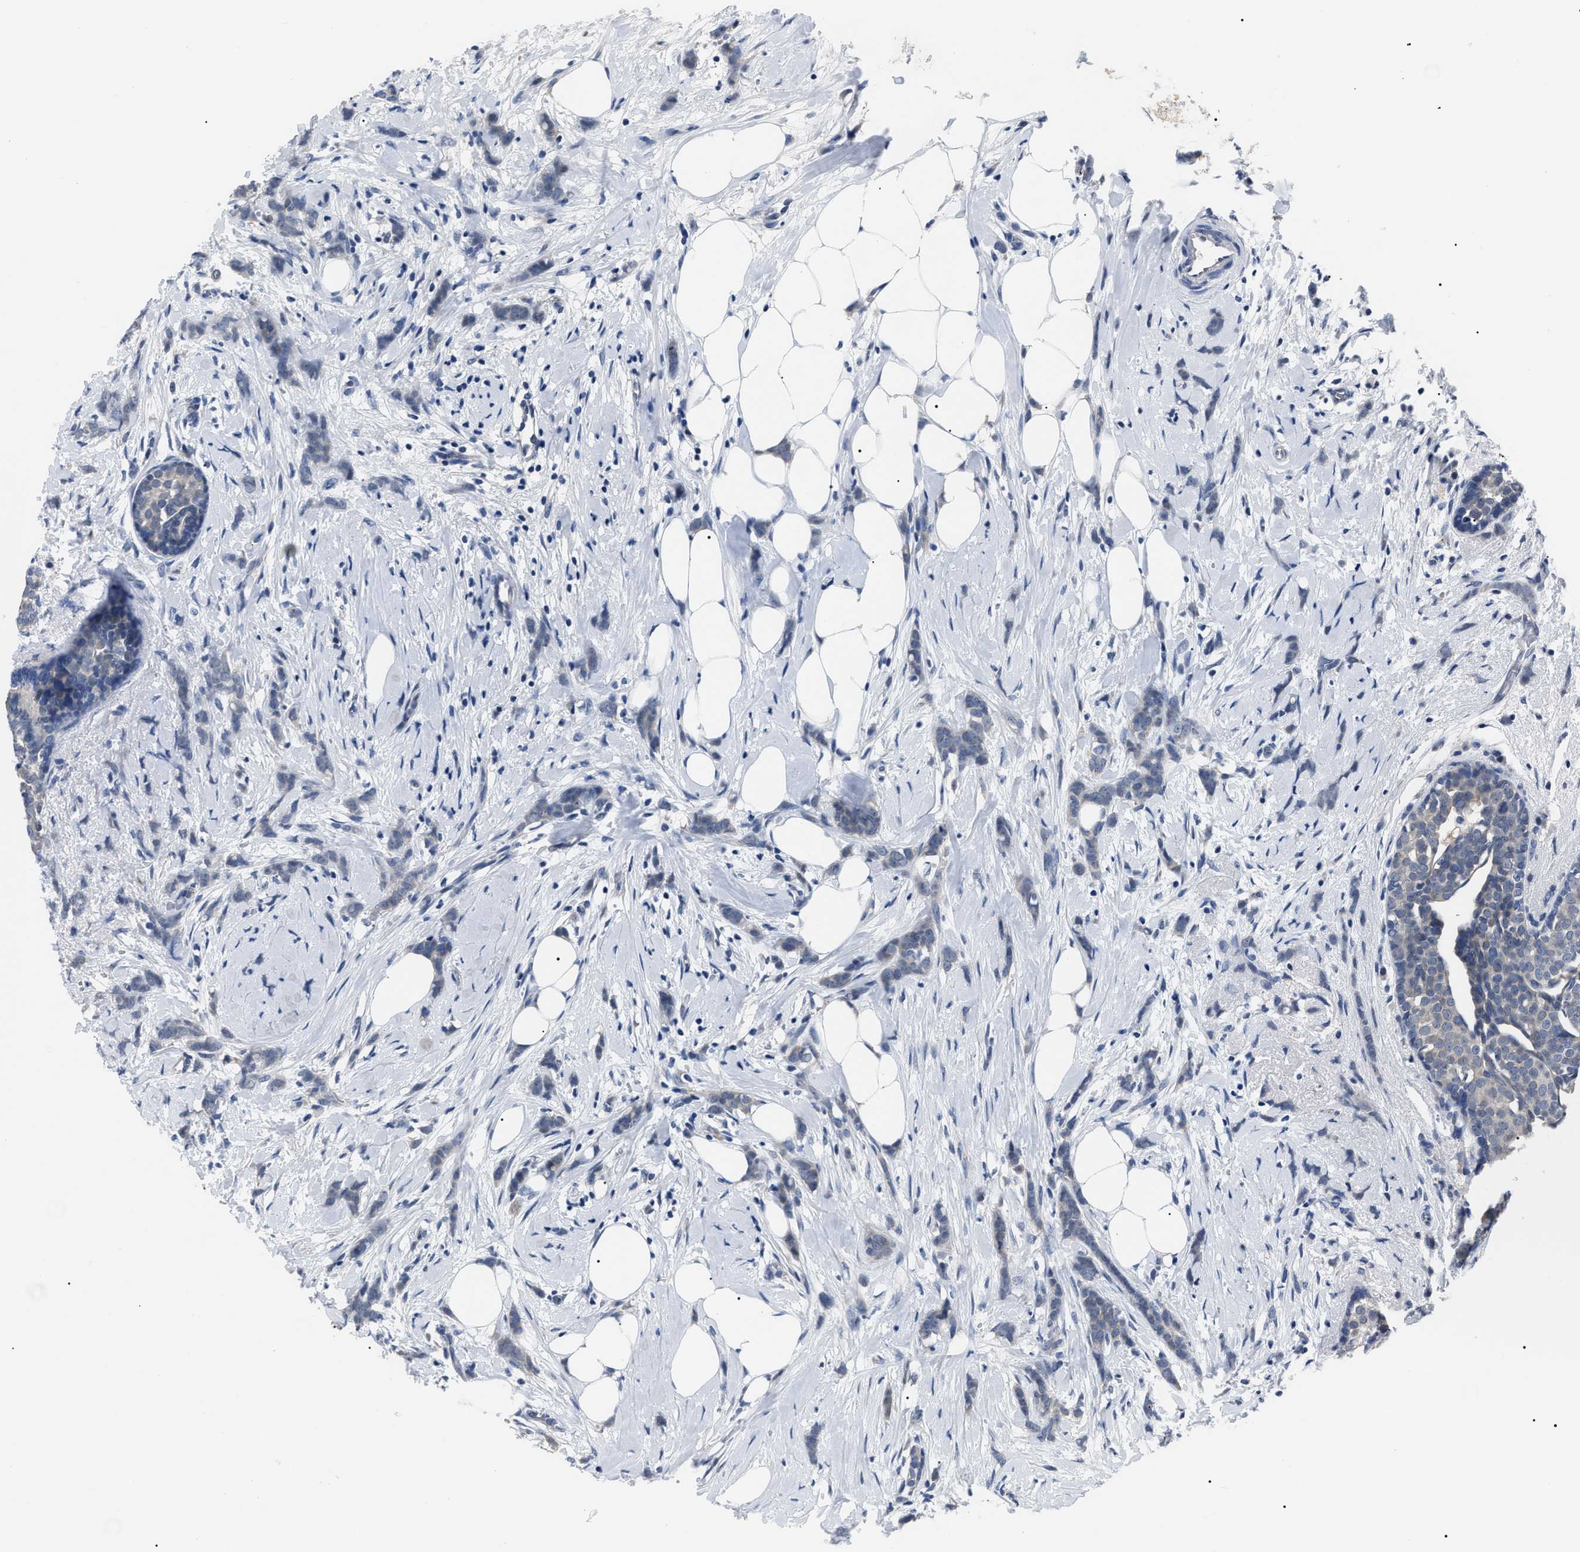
{"staining": {"intensity": "negative", "quantity": "none", "location": "none"}, "tissue": "breast cancer", "cell_type": "Tumor cells", "image_type": "cancer", "snomed": [{"axis": "morphology", "description": "Lobular carcinoma, in situ"}, {"axis": "morphology", "description": "Lobular carcinoma"}, {"axis": "topography", "description": "Breast"}], "caption": "An image of human lobular carcinoma (breast) is negative for staining in tumor cells.", "gene": "LRWD1", "patient": {"sex": "female", "age": 41}}